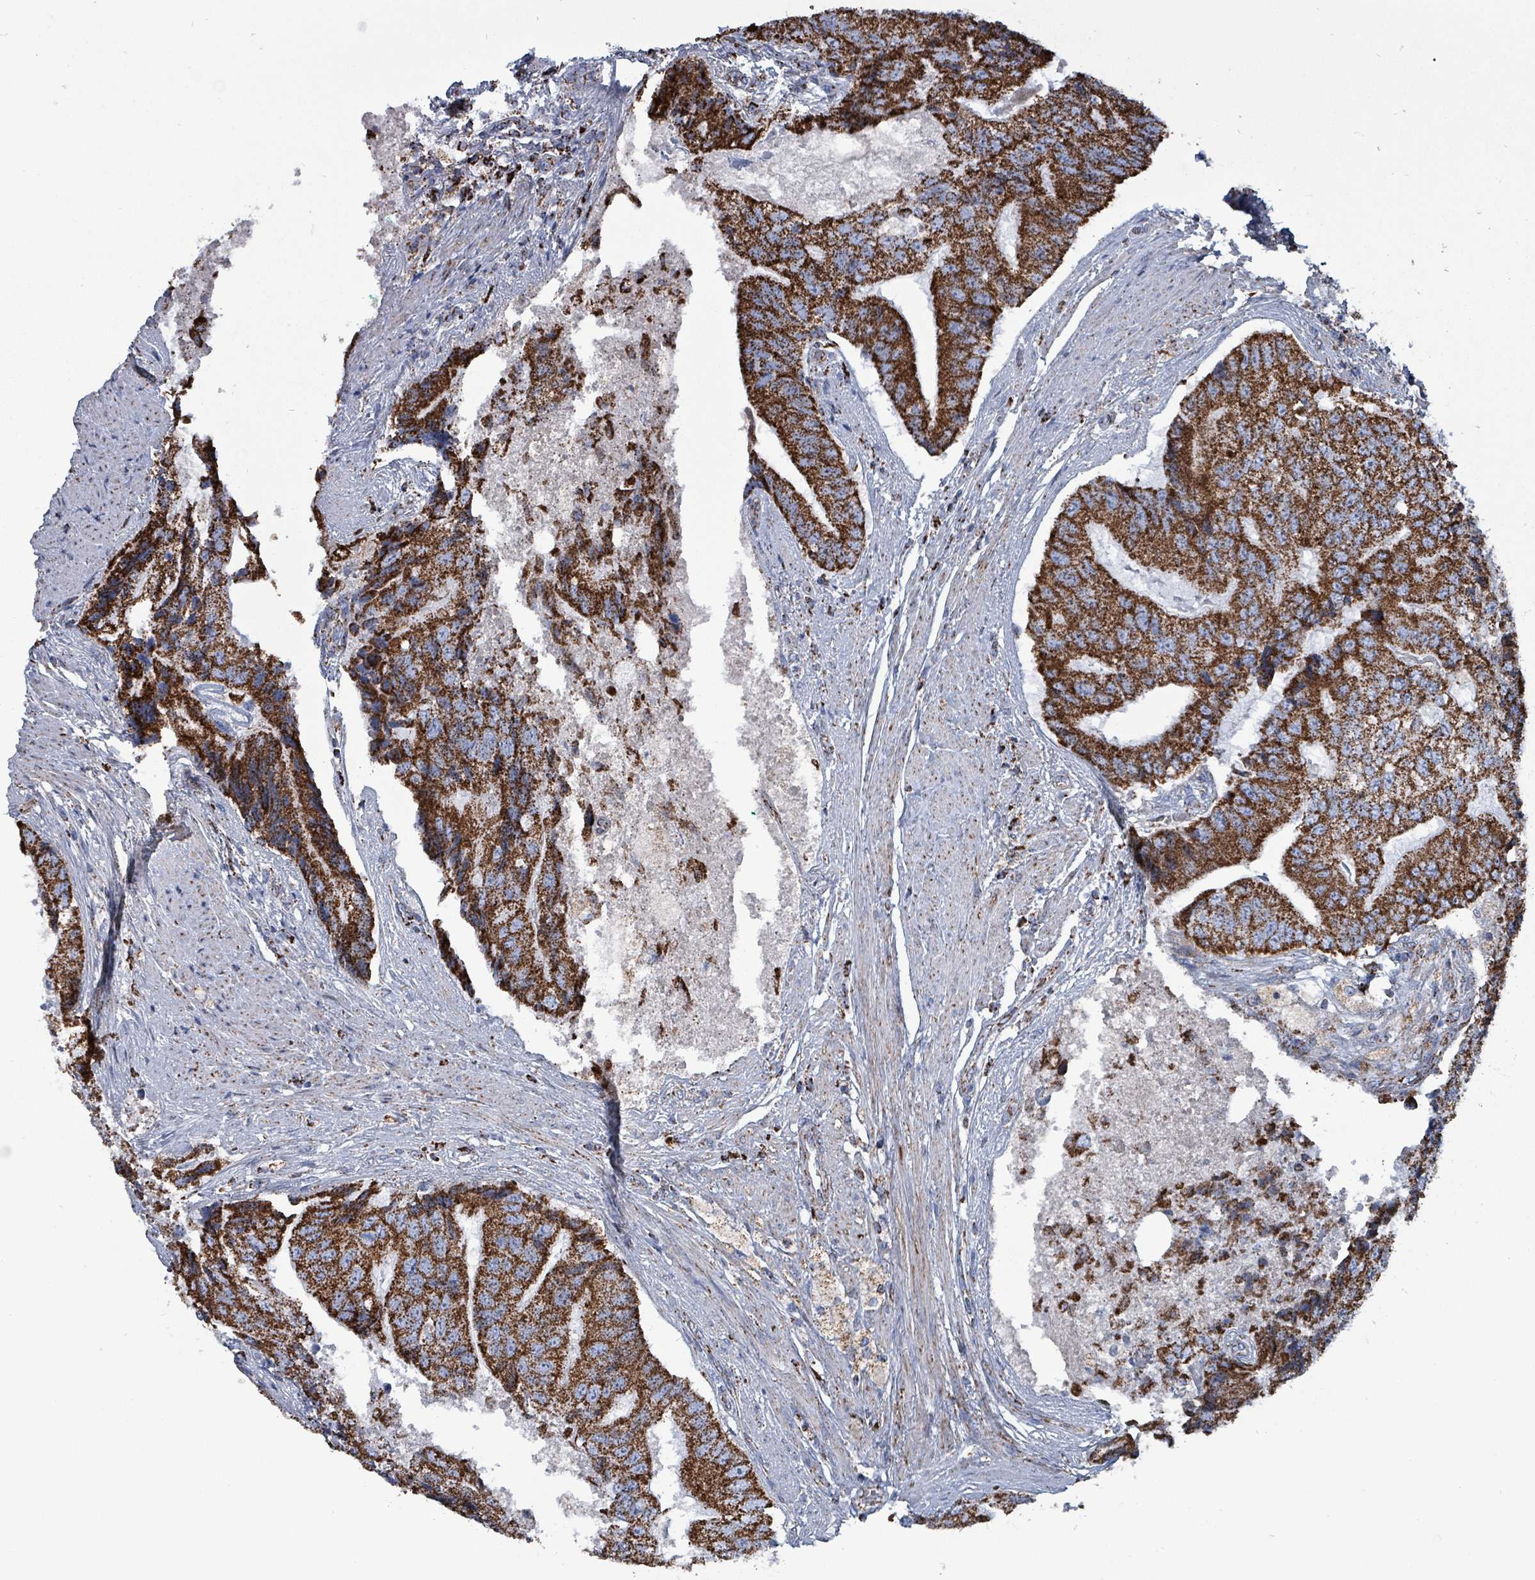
{"staining": {"intensity": "strong", "quantity": ">75%", "location": "cytoplasmic/membranous"}, "tissue": "prostate cancer", "cell_type": "Tumor cells", "image_type": "cancer", "snomed": [{"axis": "morphology", "description": "Adenocarcinoma, High grade"}, {"axis": "topography", "description": "Prostate"}], "caption": "Immunohistochemical staining of prostate cancer (high-grade adenocarcinoma) demonstrates high levels of strong cytoplasmic/membranous protein expression in about >75% of tumor cells.", "gene": "IDH3B", "patient": {"sex": "male", "age": 70}}